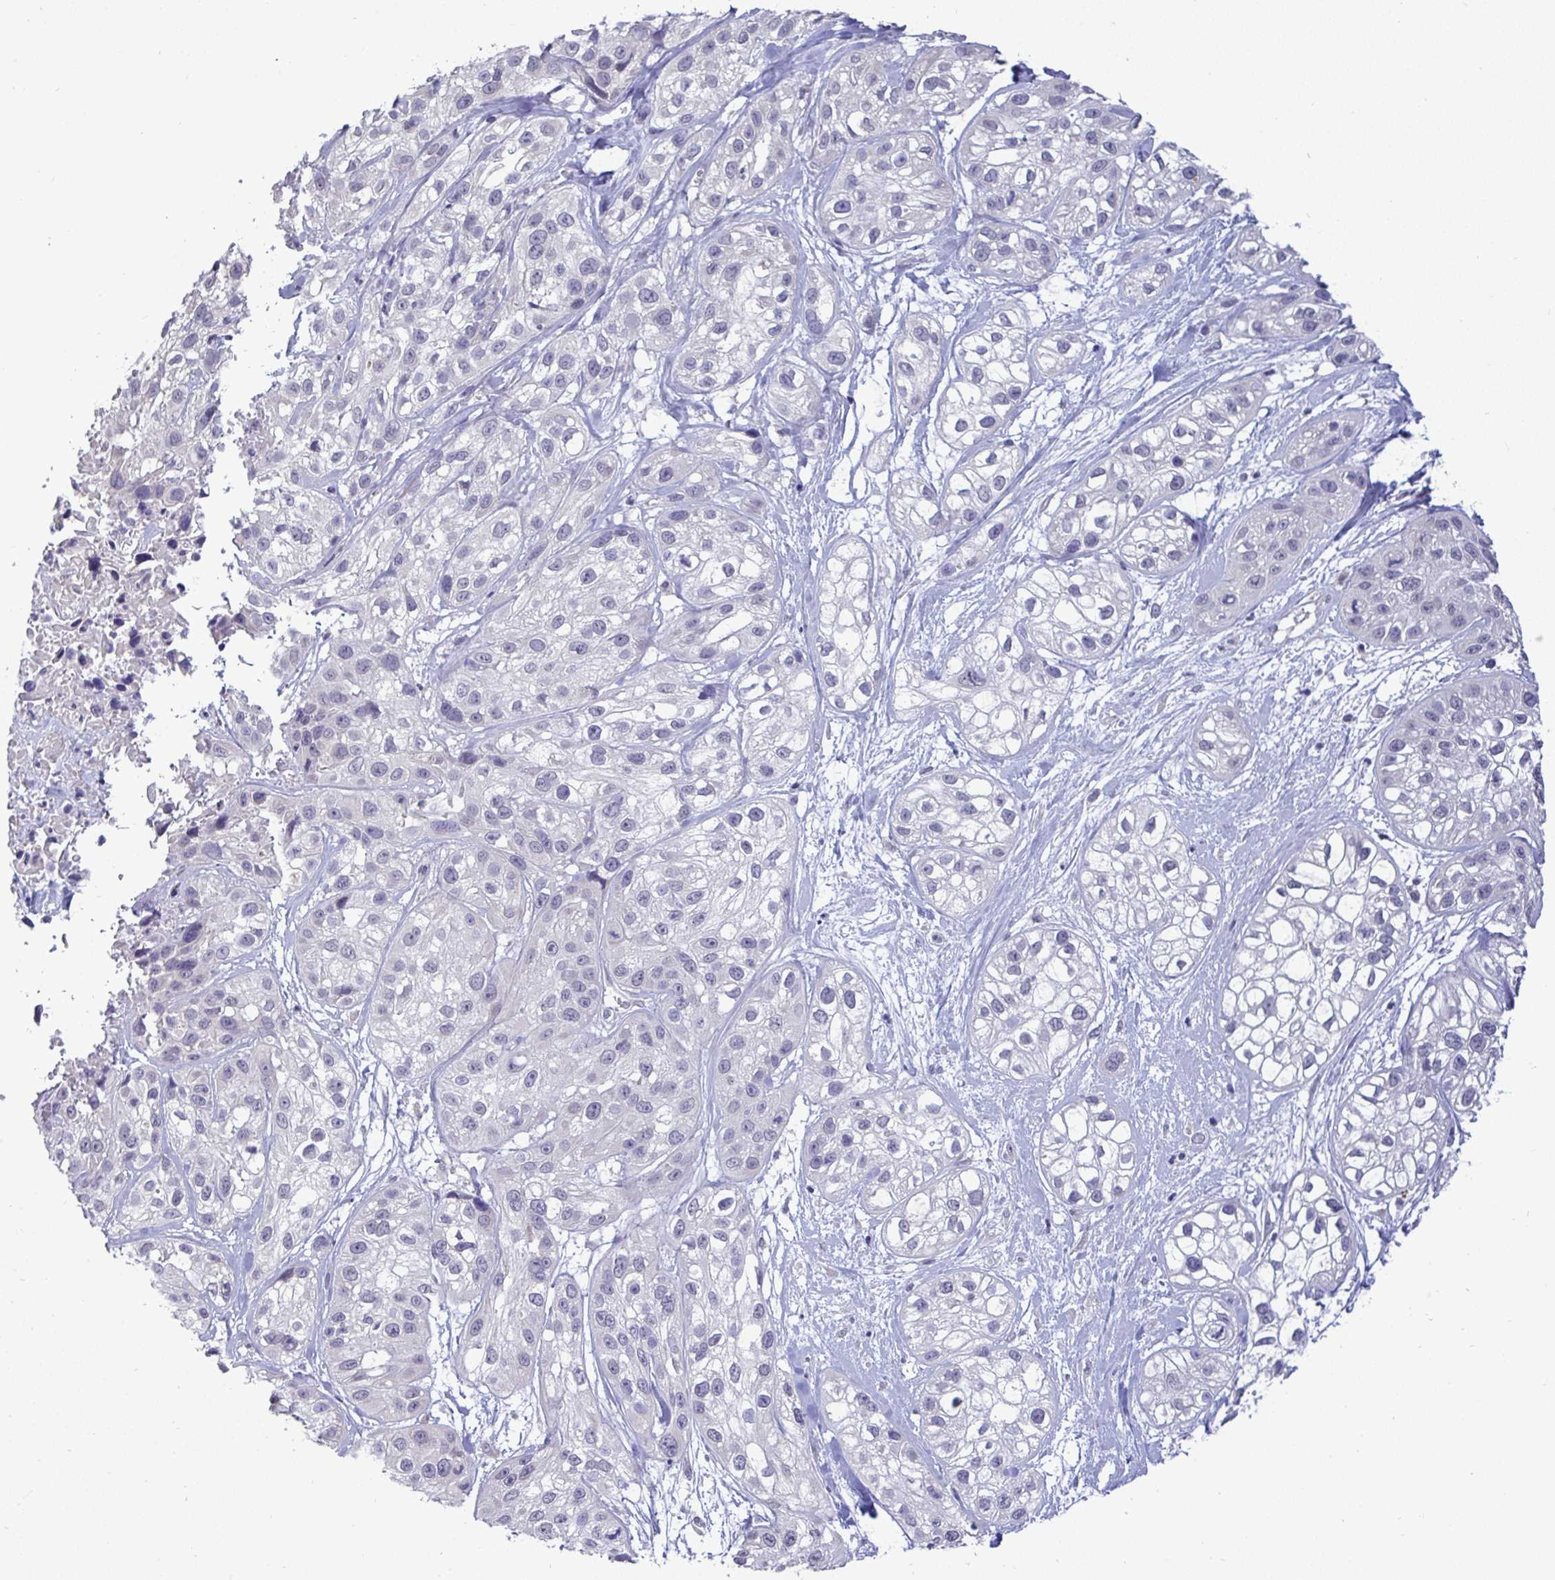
{"staining": {"intensity": "negative", "quantity": "none", "location": "none"}, "tissue": "skin cancer", "cell_type": "Tumor cells", "image_type": "cancer", "snomed": [{"axis": "morphology", "description": "Squamous cell carcinoma, NOS"}, {"axis": "topography", "description": "Skin"}], "caption": "Tumor cells show no significant staining in skin squamous cell carcinoma. (DAB IHC visualized using brightfield microscopy, high magnification).", "gene": "TMEM41A", "patient": {"sex": "male", "age": 82}}